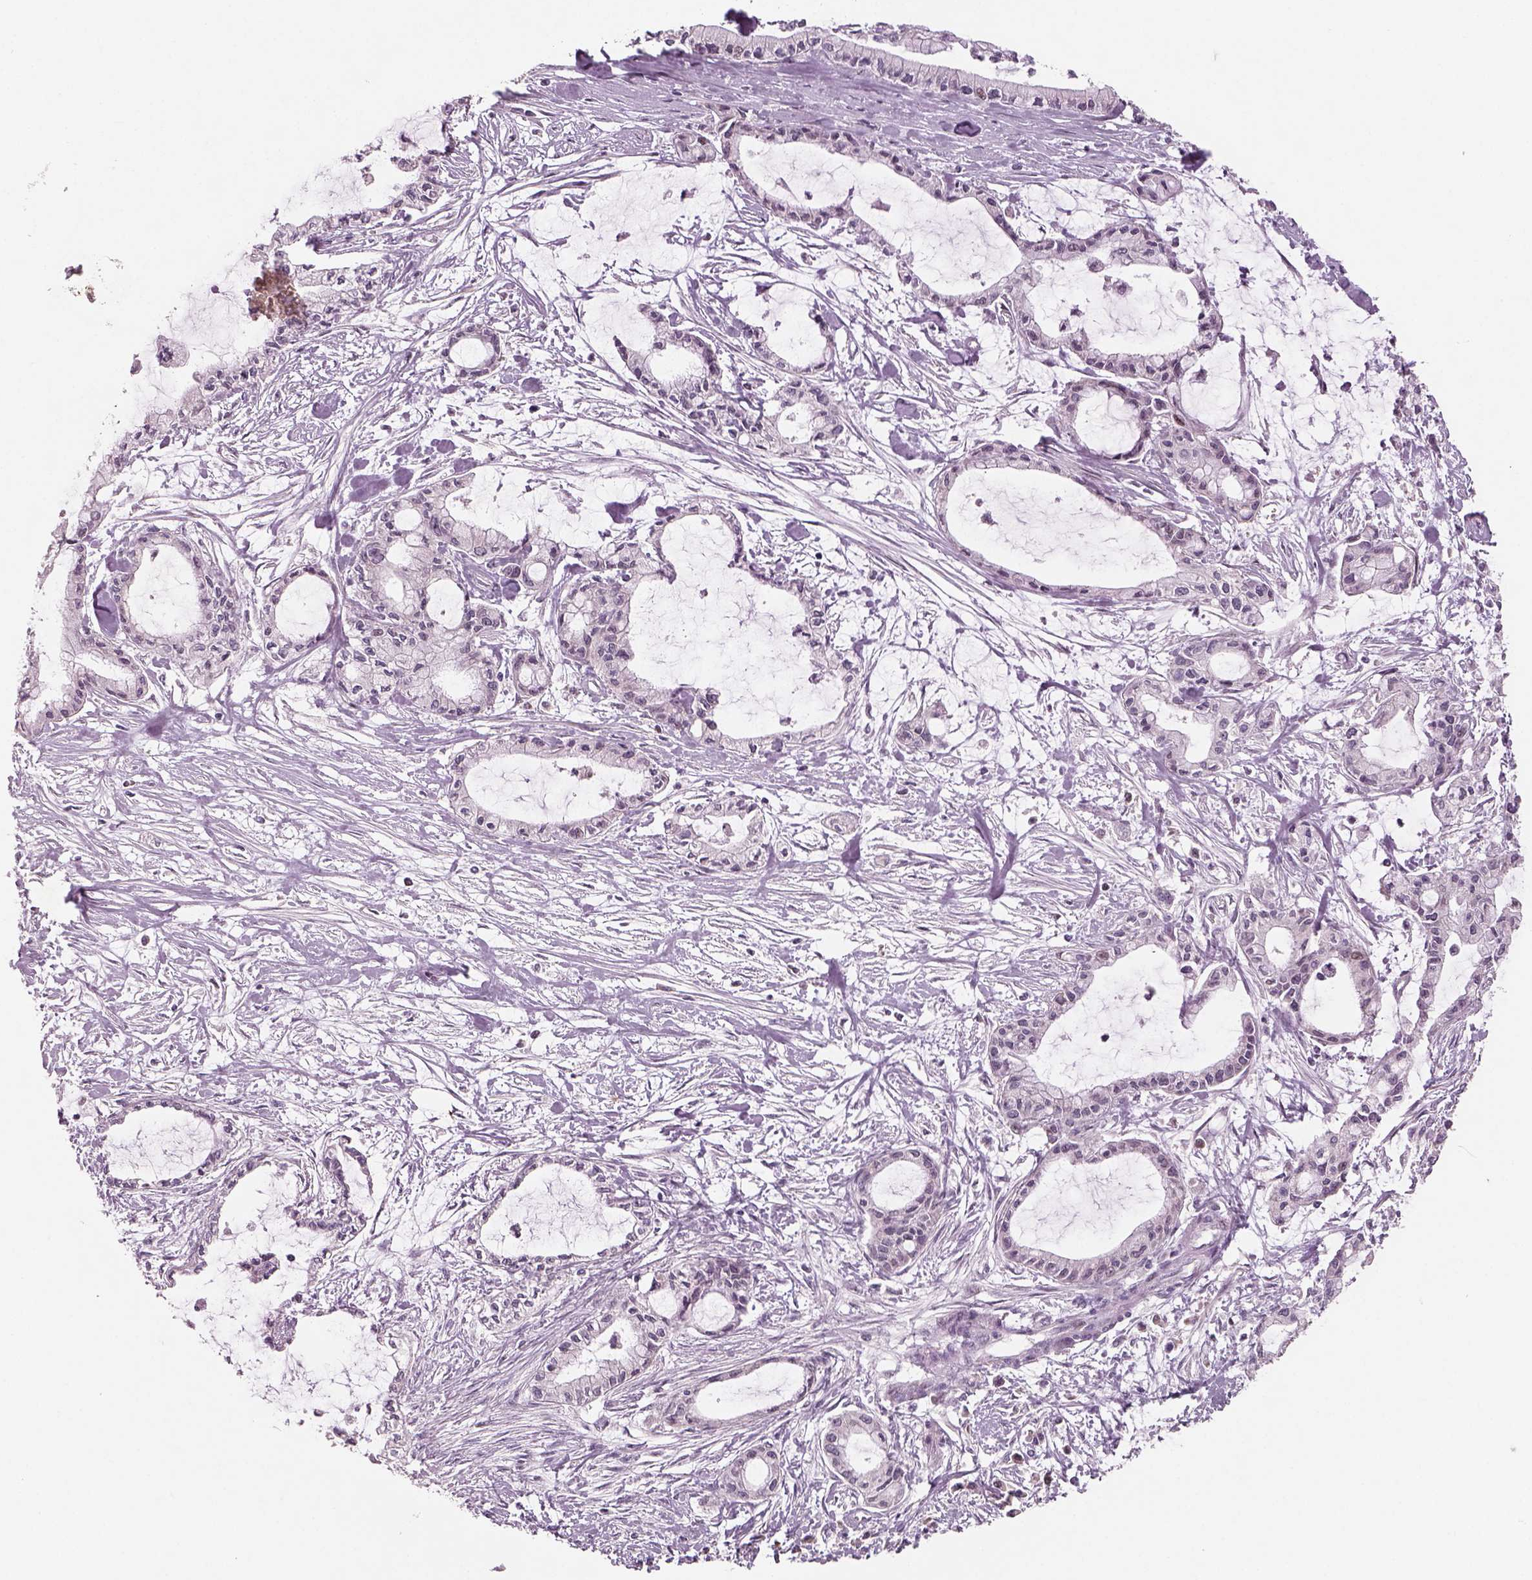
{"staining": {"intensity": "negative", "quantity": "none", "location": "none"}, "tissue": "pancreatic cancer", "cell_type": "Tumor cells", "image_type": "cancer", "snomed": [{"axis": "morphology", "description": "Adenocarcinoma, NOS"}, {"axis": "topography", "description": "Pancreas"}], "caption": "This photomicrograph is of pancreatic adenocarcinoma stained with immunohistochemistry to label a protein in brown with the nuclei are counter-stained blue. There is no staining in tumor cells.", "gene": "PENK", "patient": {"sex": "male", "age": 48}}